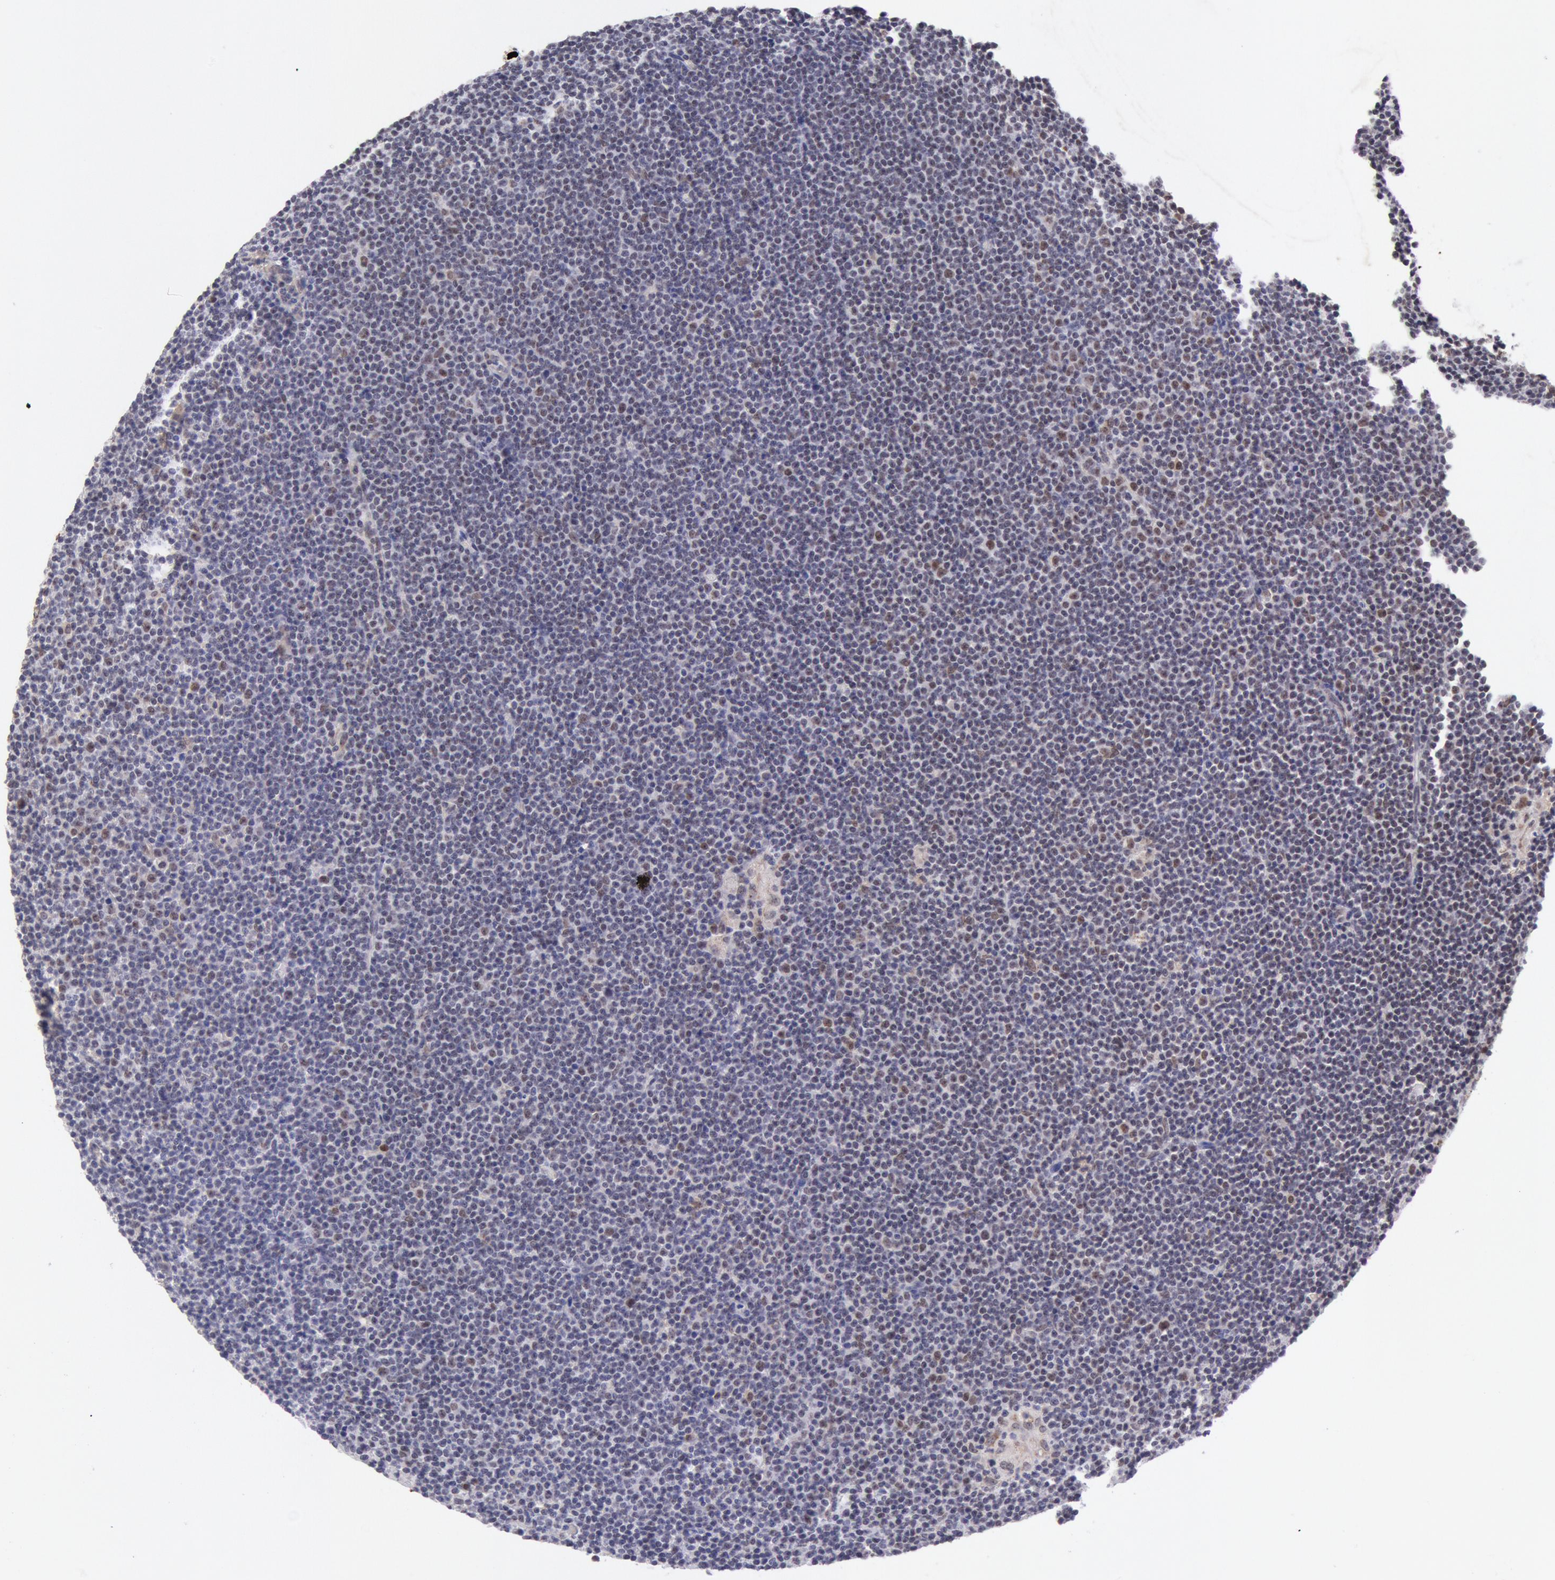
{"staining": {"intensity": "weak", "quantity": "<25%", "location": "nuclear"}, "tissue": "lymphoma", "cell_type": "Tumor cells", "image_type": "cancer", "snomed": [{"axis": "morphology", "description": "Malignant lymphoma, non-Hodgkin's type, Low grade"}, {"axis": "topography", "description": "Lymph node"}], "caption": "DAB immunohistochemical staining of lymphoma displays no significant staining in tumor cells. (DAB immunohistochemistry, high magnification).", "gene": "CDKN2B", "patient": {"sex": "female", "age": 69}}